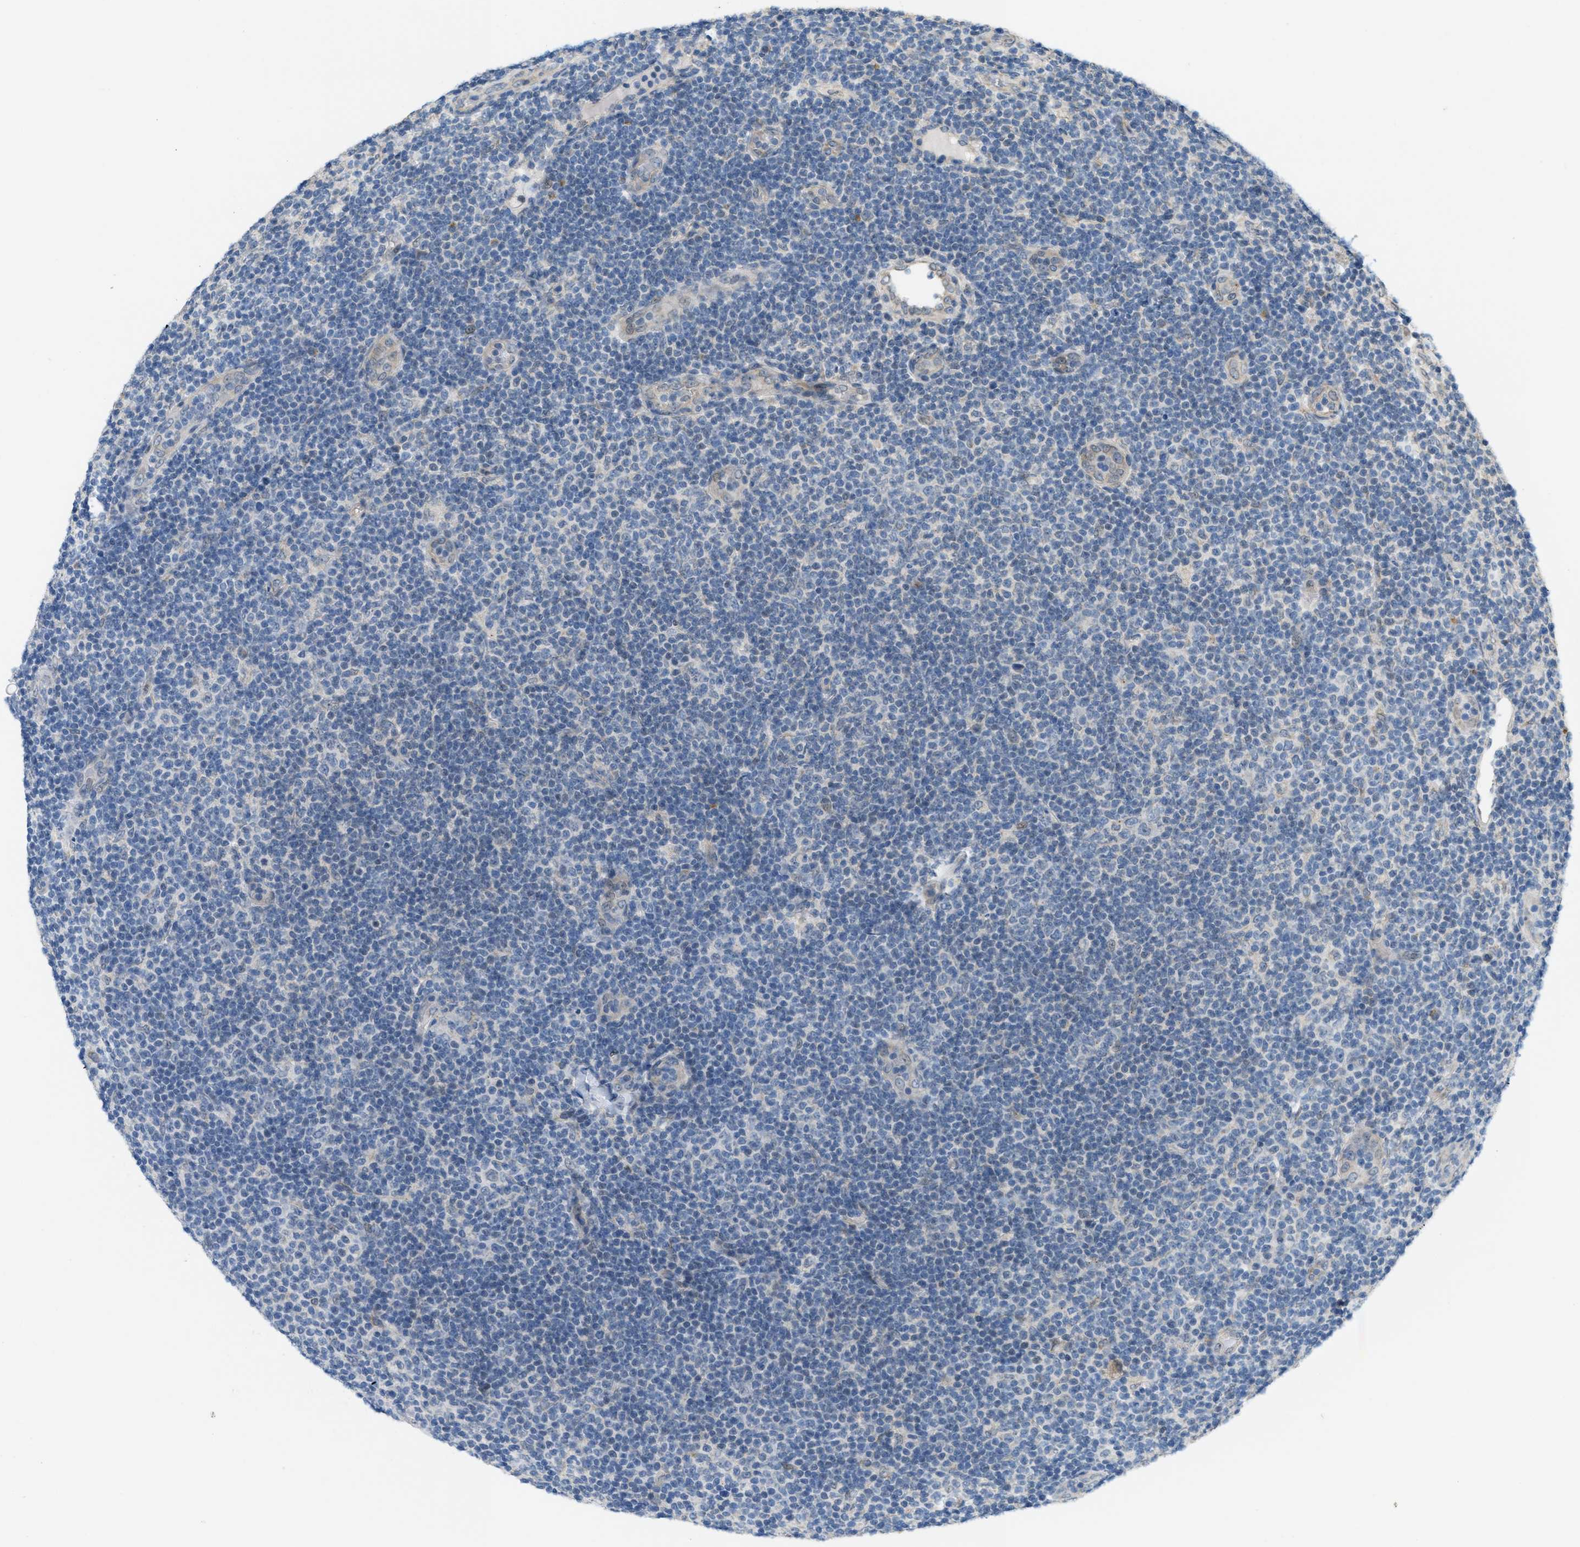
{"staining": {"intensity": "negative", "quantity": "none", "location": "none"}, "tissue": "lymphoma", "cell_type": "Tumor cells", "image_type": "cancer", "snomed": [{"axis": "morphology", "description": "Malignant lymphoma, non-Hodgkin's type, Low grade"}, {"axis": "topography", "description": "Lymph node"}], "caption": "Tumor cells are negative for protein expression in human malignant lymphoma, non-Hodgkin's type (low-grade). (DAB (3,3'-diaminobenzidine) immunohistochemistry (IHC) visualized using brightfield microscopy, high magnification).", "gene": "IFNLR1", "patient": {"sex": "male", "age": 83}}